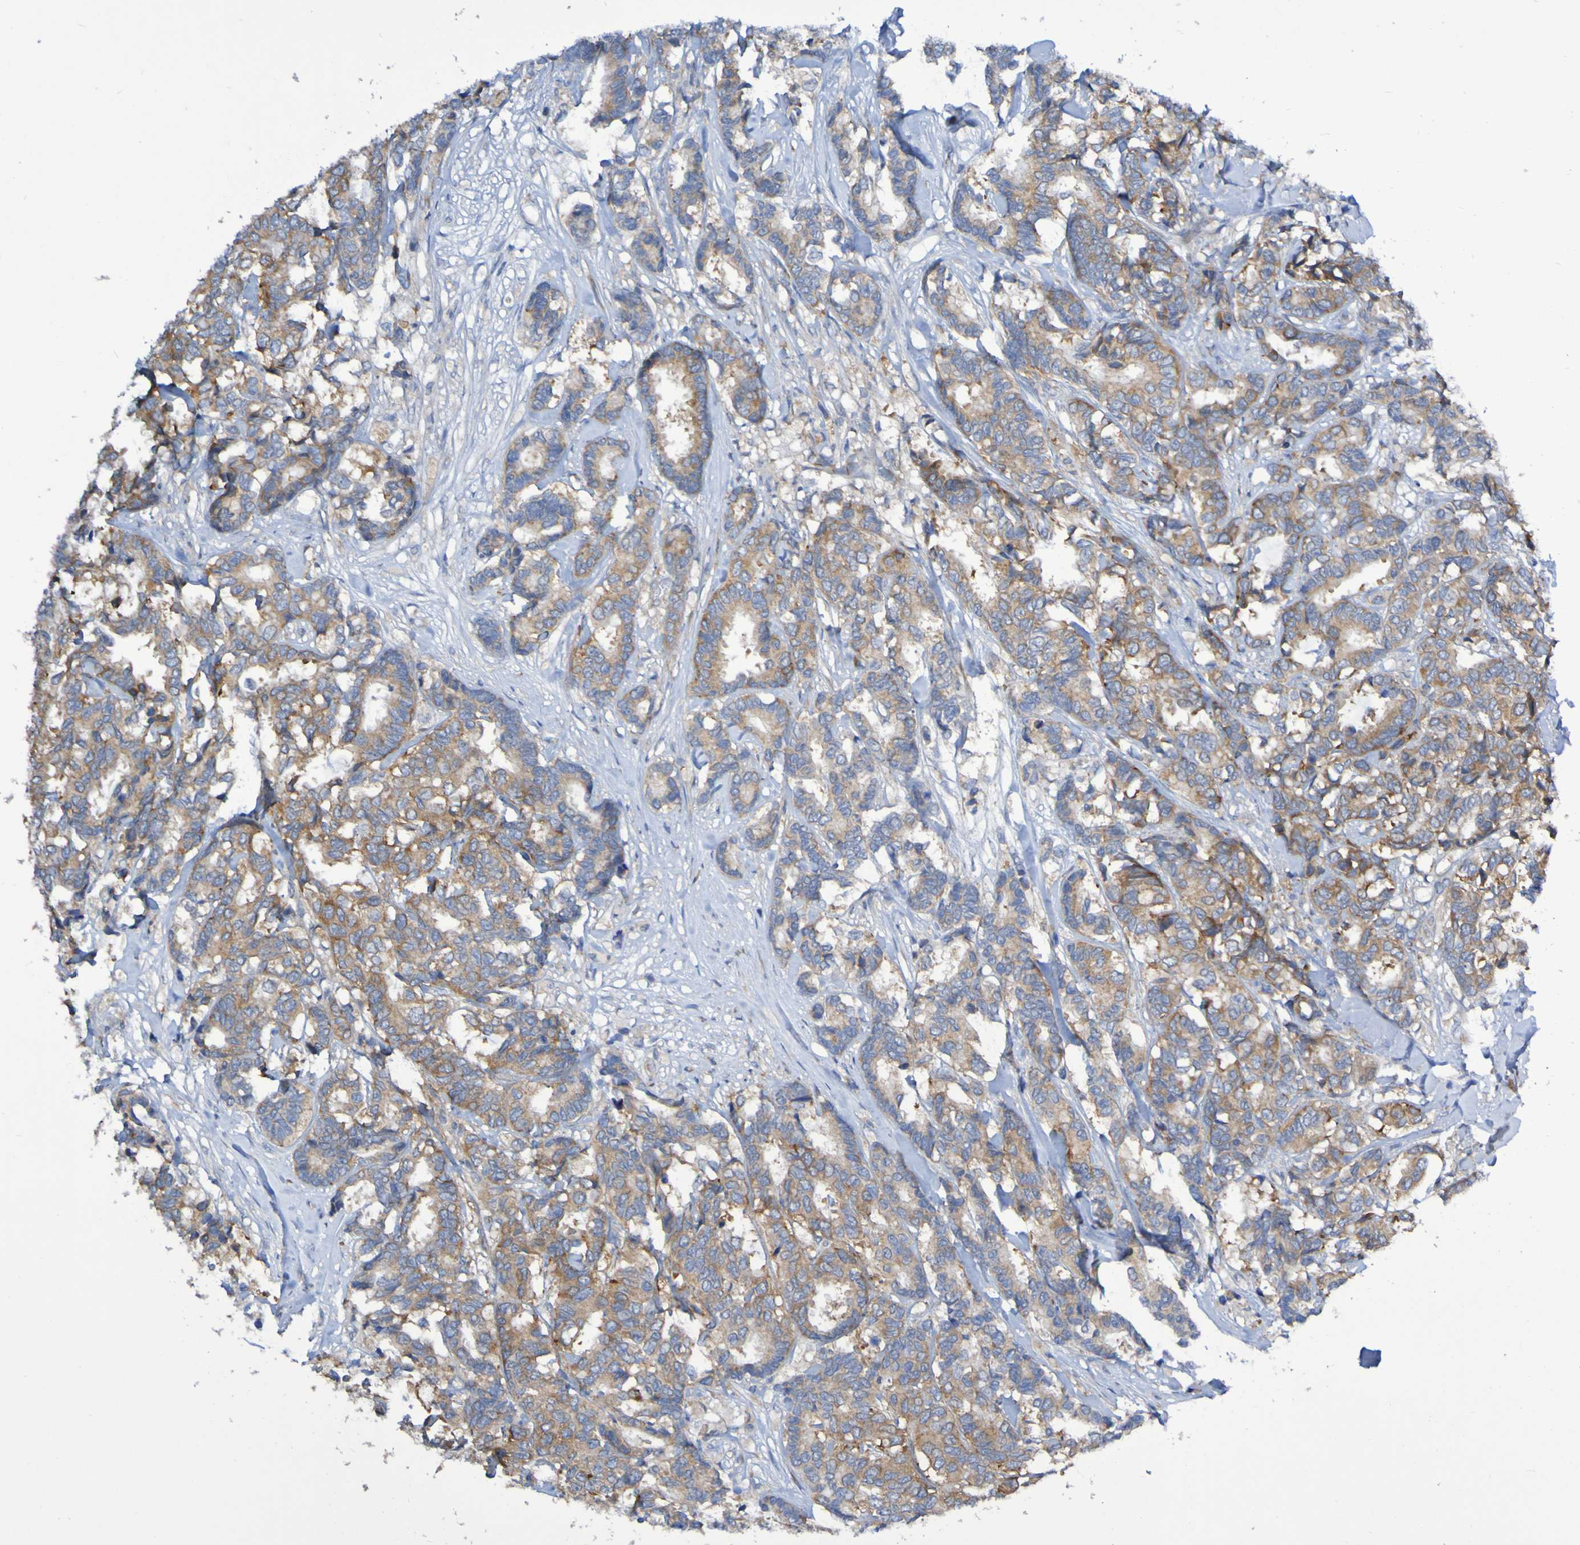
{"staining": {"intensity": "moderate", "quantity": ">75%", "location": "cytoplasmic/membranous"}, "tissue": "breast cancer", "cell_type": "Tumor cells", "image_type": "cancer", "snomed": [{"axis": "morphology", "description": "Duct carcinoma"}, {"axis": "topography", "description": "Breast"}], "caption": "Protein staining displays moderate cytoplasmic/membranous staining in about >75% of tumor cells in breast cancer.", "gene": "LMBRD2", "patient": {"sex": "female", "age": 87}}